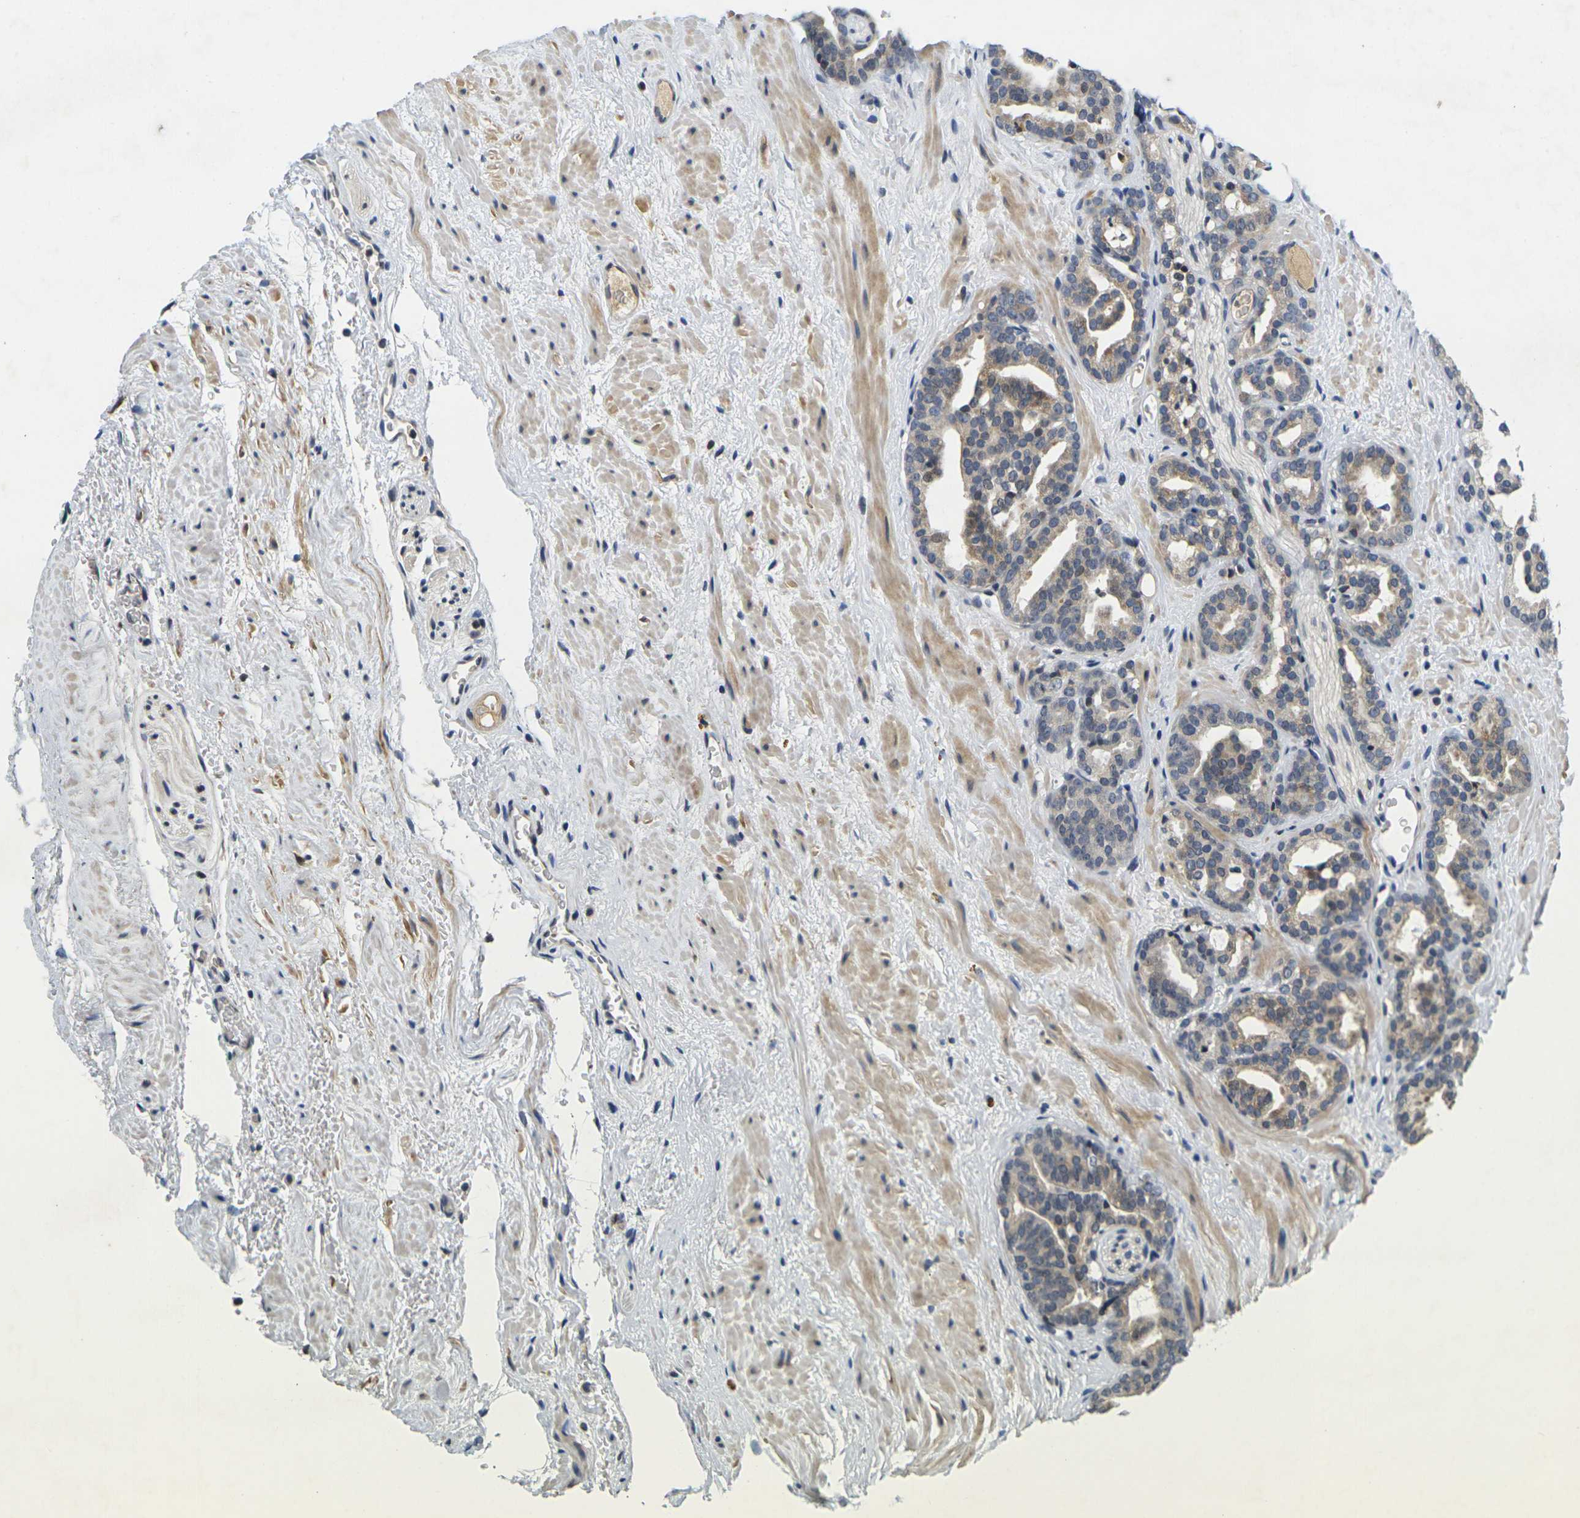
{"staining": {"intensity": "weak", "quantity": "25%-75%", "location": "cytoplasmic/membranous"}, "tissue": "prostate cancer", "cell_type": "Tumor cells", "image_type": "cancer", "snomed": [{"axis": "morphology", "description": "Adenocarcinoma, Low grade"}, {"axis": "topography", "description": "Prostate"}], "caption": "Protein positivity by IHC exhibits weak cytoplasmic/membranous expression in about 25%-75% of tumor cells in prostate cancer (low-grade adenocarcinoma).", "gene": "C1QC", "patient": {"sex": "male", "age": 63}}